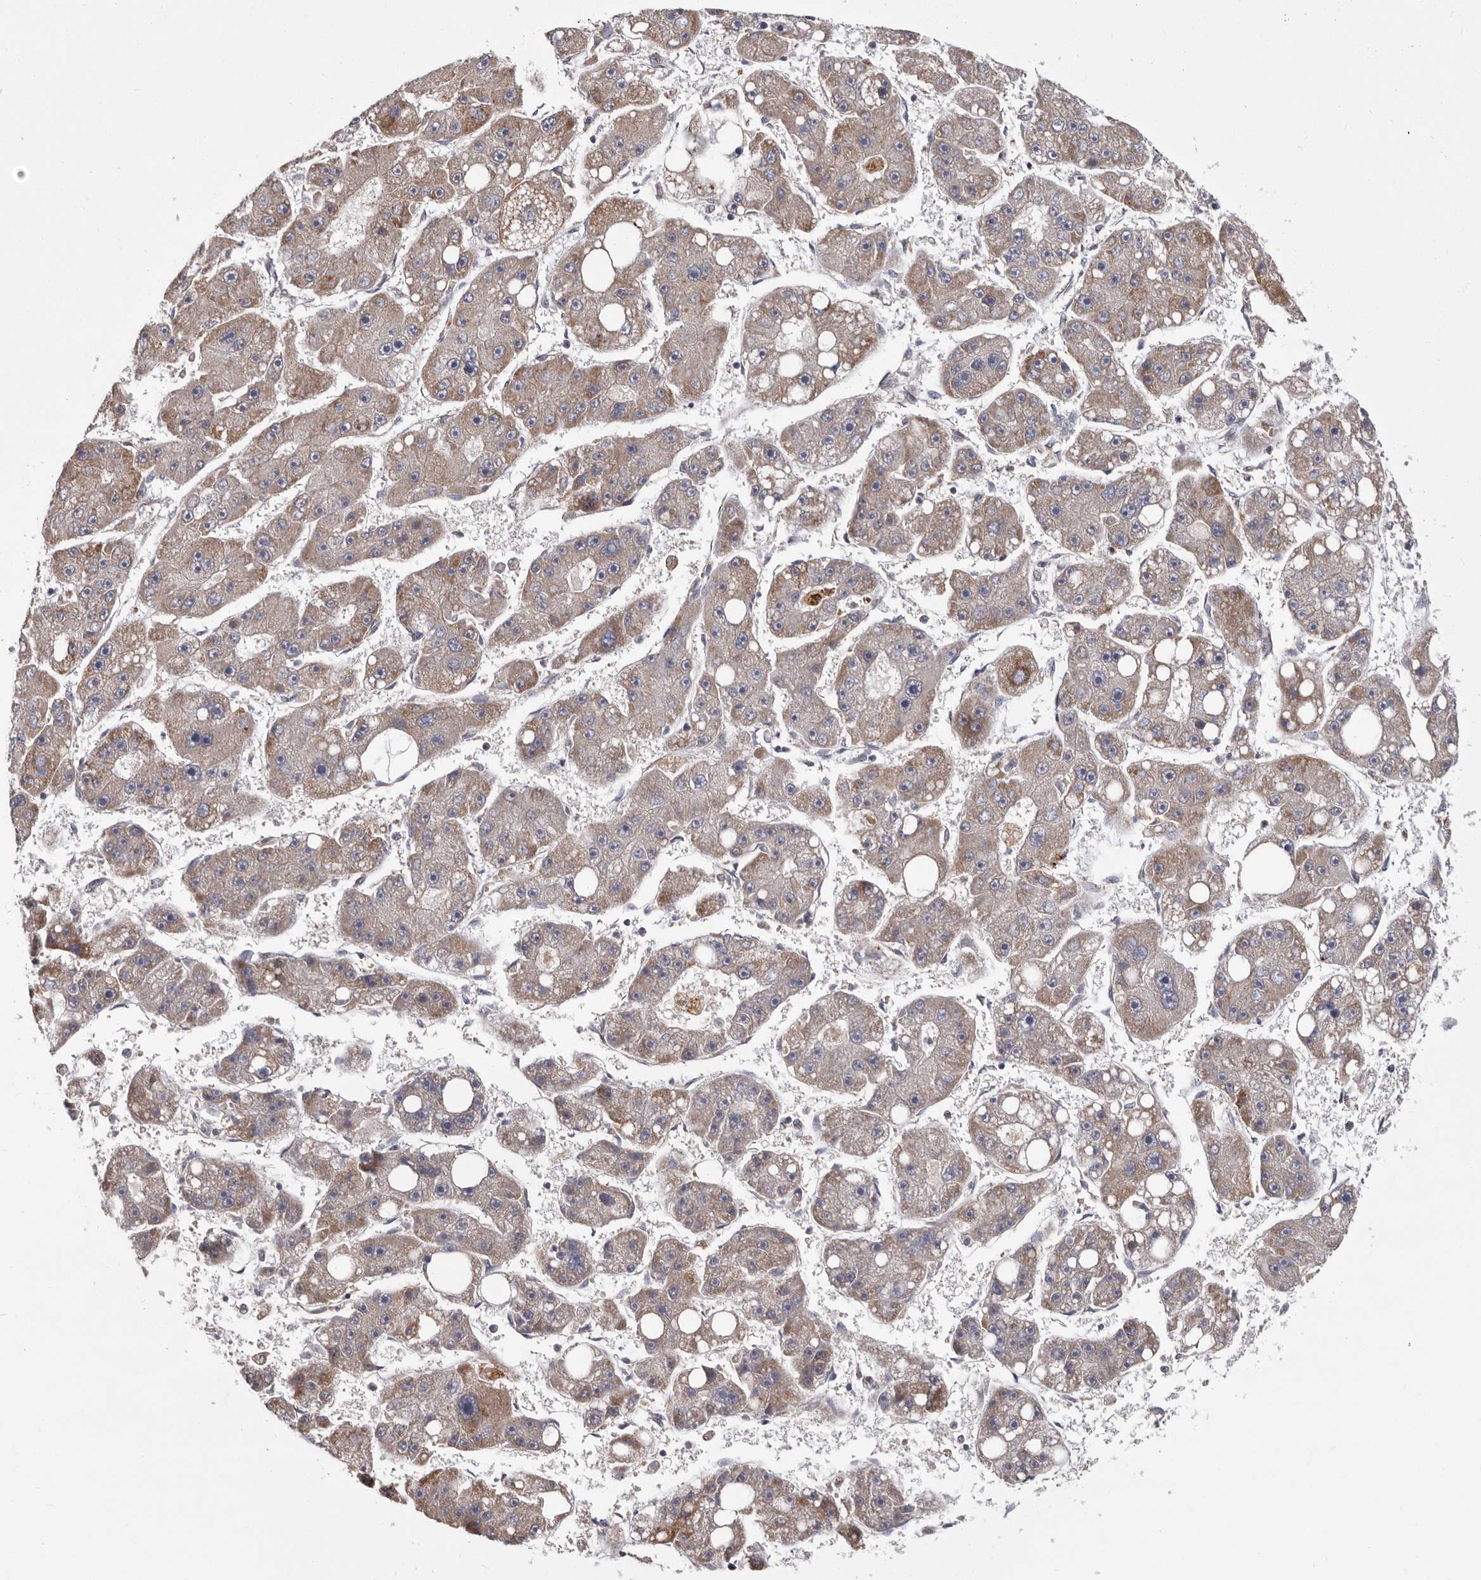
{"staining": {"intensity": "weak", "quantity": "25%-75%", "location": "cytoplasmic/membranous"}, "tissue": "liver cancer", "cell_type": "Tumor cells", "image_type": "cancer", "snomed": [{"axis": "morphology", "description": "Carcinoma, Hepatocellular, NOS"}, {"axis": "topography", "description": "Liver"}], "caption": "The image shows immunohistochemical staining of liver cancer (hepatocellular carcinoma). There is weak cytoplasmic/membranous expression is identified in approximately 25%-75% of tumor cells. The protein is stained brown, and the nuclei are stained in blue (DAB (3,3'-diaminobenzidine) IHC with brightfield microscopy, high magnification).", "gene": "TOR3A", "patient": {"sex": "female", "age": 61}}